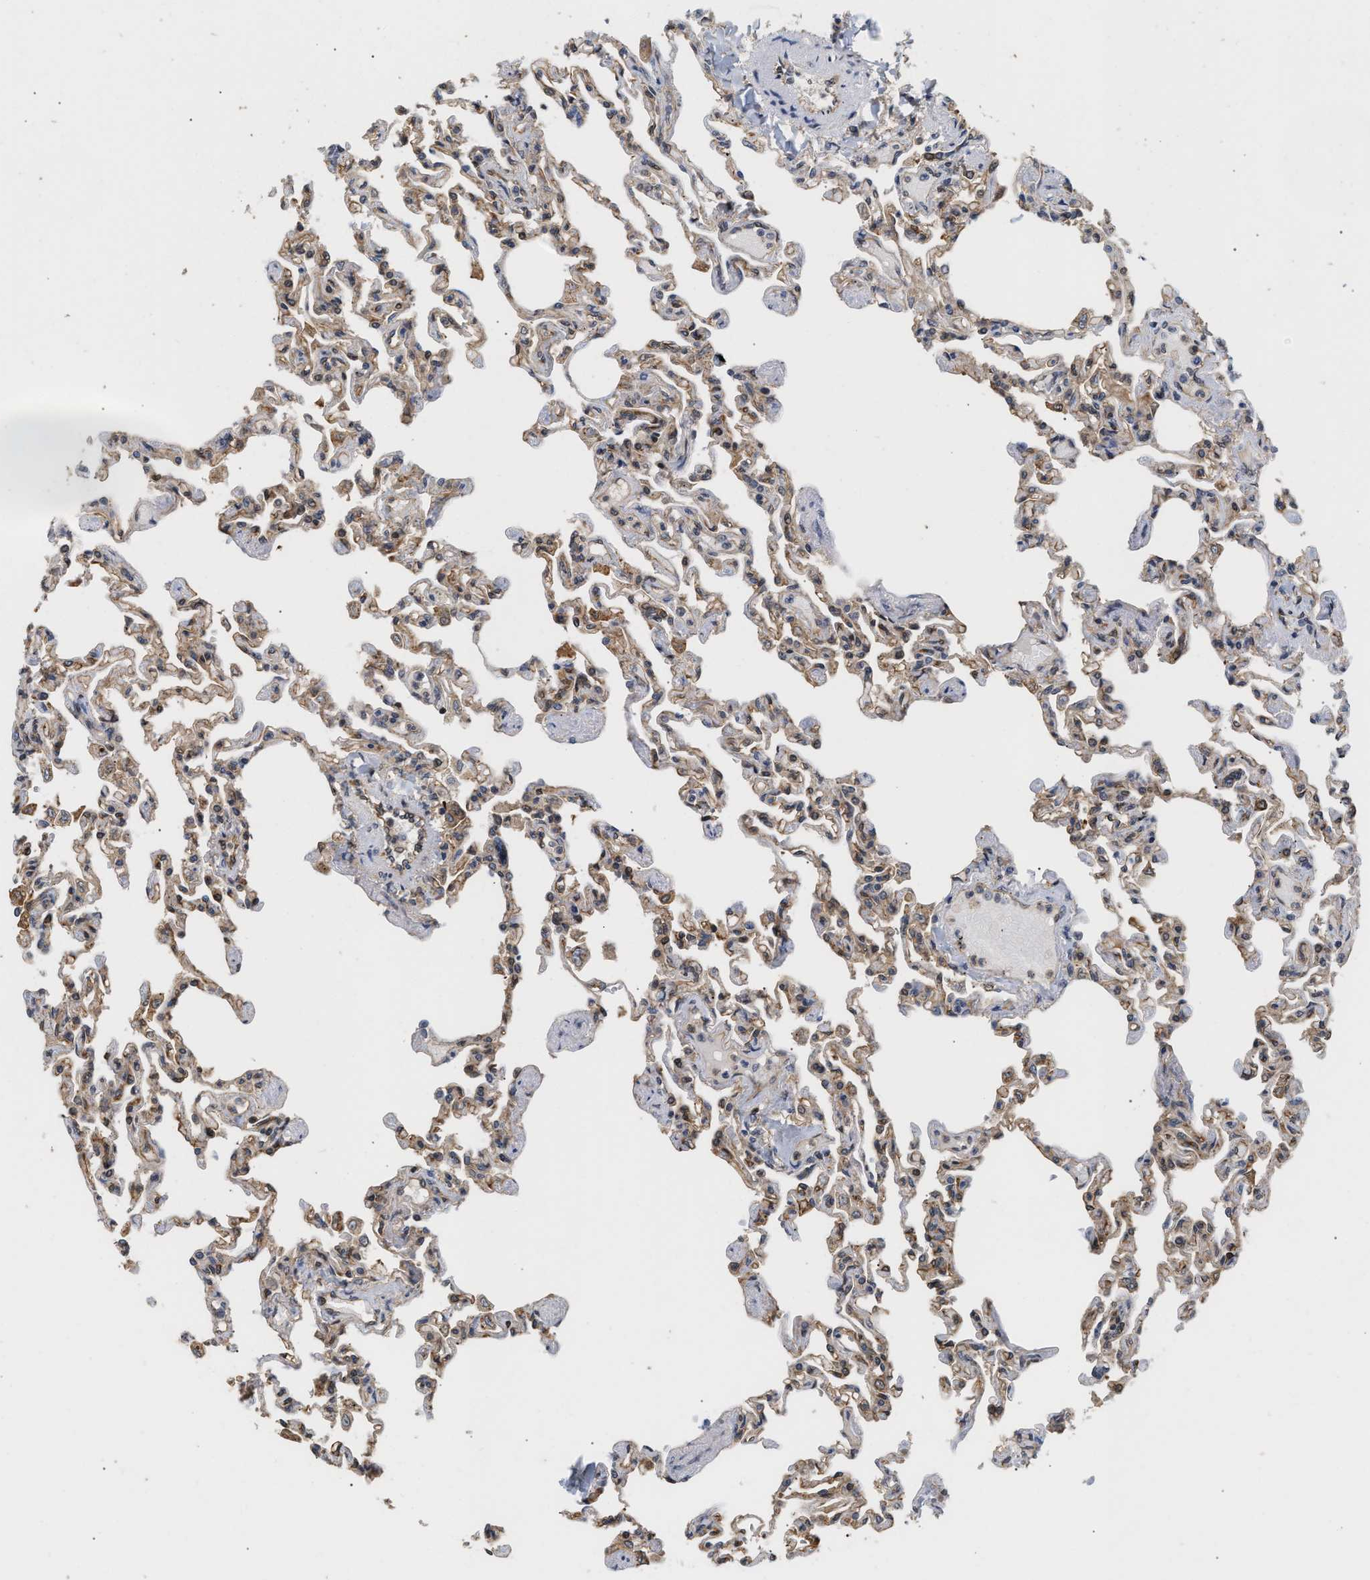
{"staining": {"intensity": "strong", "quantity": "<25%", "location": "cytoplasmic/membranous,nuclear"}, "tissue": "lung", "cell_type": "Alveolar cells", "image_type": "normal", "snomed": [{"axis": "morphology", "description": "Normal tissue, NOS"}, {"axis": "topography", "description": "Lung"}], "caption": "A brown stain highlights strong cytoplasmic/membranous,nuclear staining of a protein in alveolar cells of normal lung.", "gene": "ABHD5", "patient": {"sex": "male", "age": 21}}